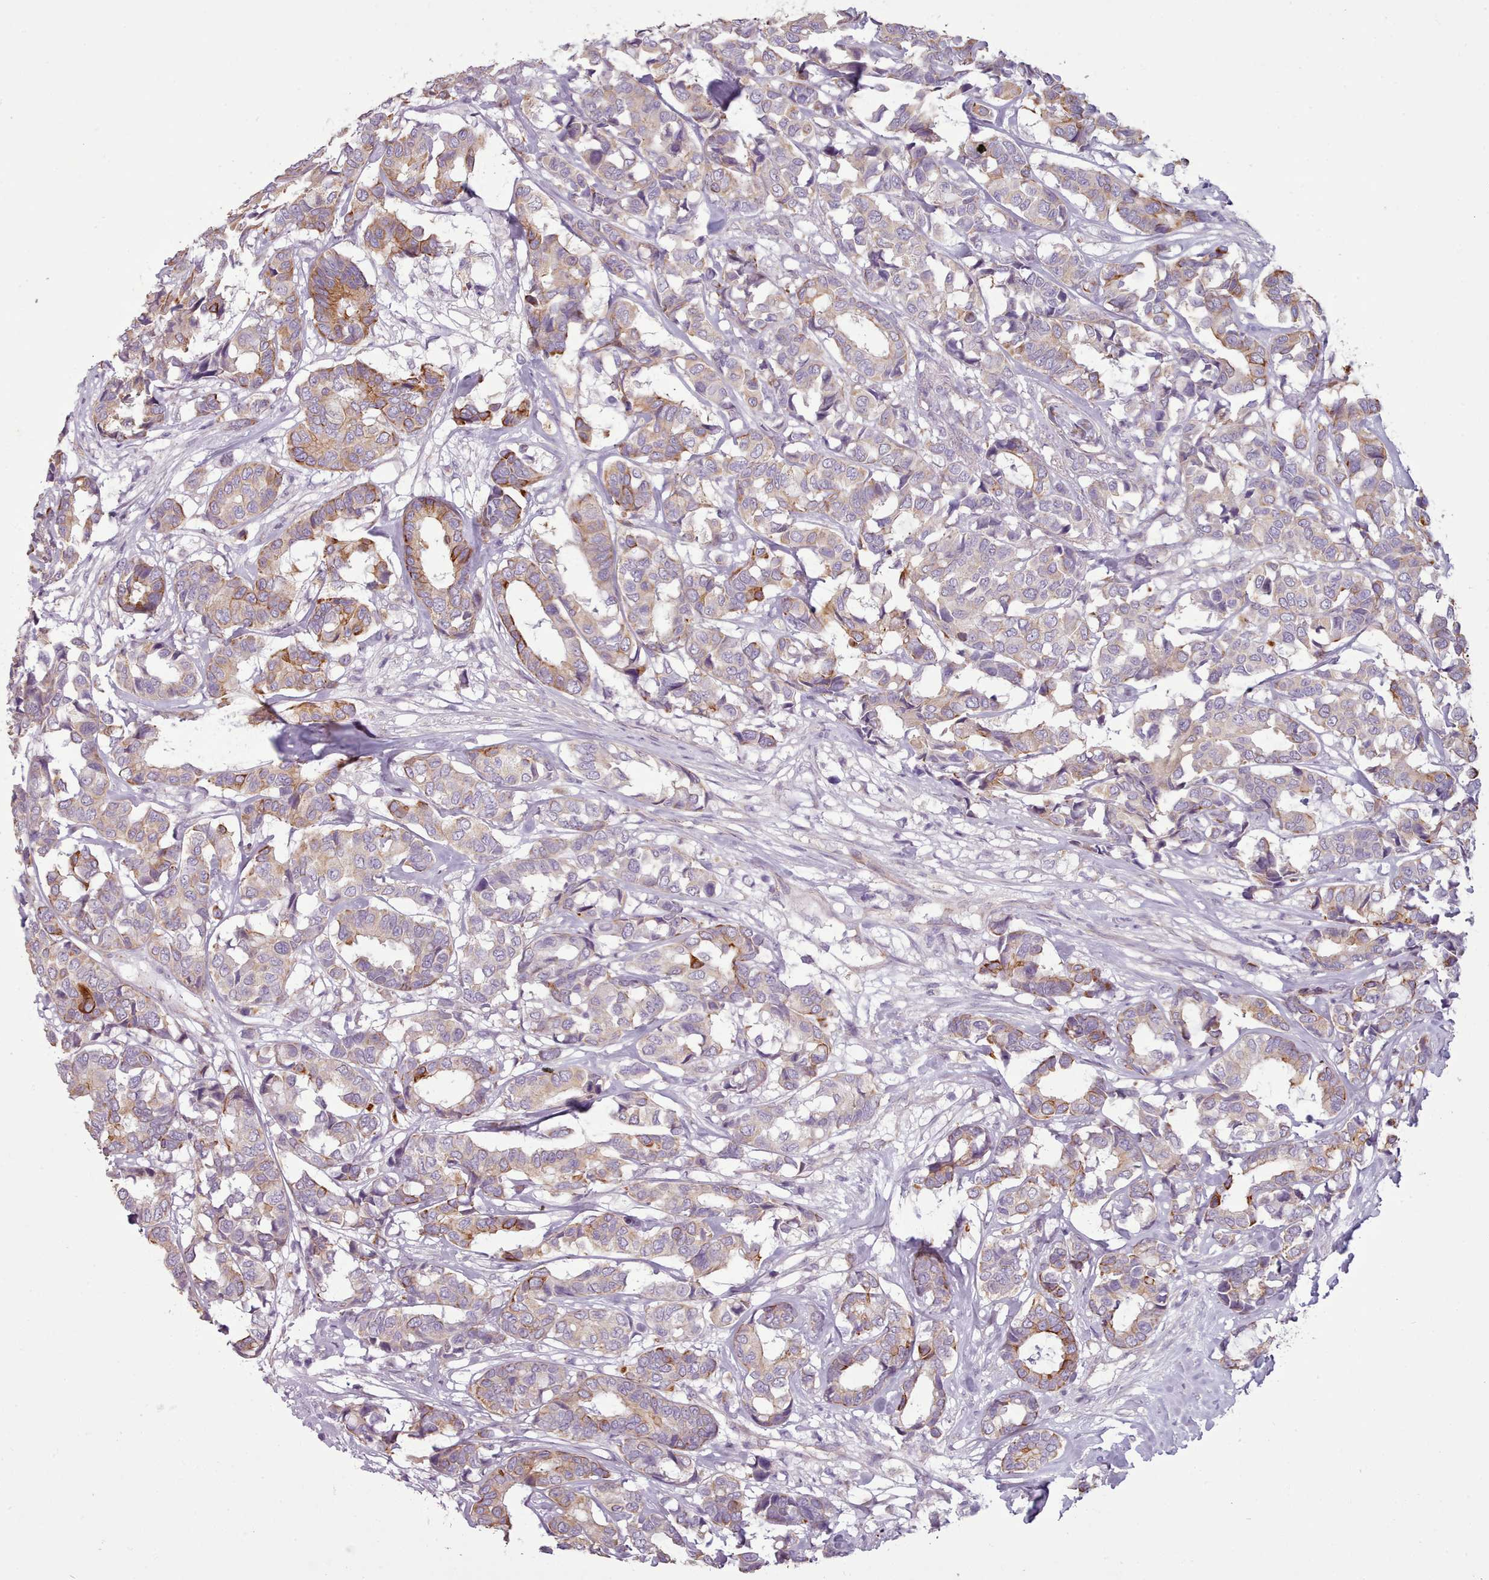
{"staining": {"intensity": "moderate", "quantity": "<25%", "location": "cytoplasmic/membranous"}, "tissue": "breast cancer", "cell_type": "Tumor cells", "image_type": "cancer", "snomed": [{"axis": "morphology", "description": "Normal tissue, NOS"}, {"axis": "morphology", "description": "Duct carcinoma"}, {"axis": "topography", "description": "Breast"}], "caption": "A brown stain highlights moderate cytoplasmic/membranous expression of a protein in breast cancer (infiltrating ductal carcinoma) tumor cells. The staining is performed using DAB (3,3'-diaminobenzidine) brown chromogen to label protein expression. The nuclei are counter-stained blue using hematoxylin.", "gene": "PLD4", "patient": {"sex": "female", "age": 87}}